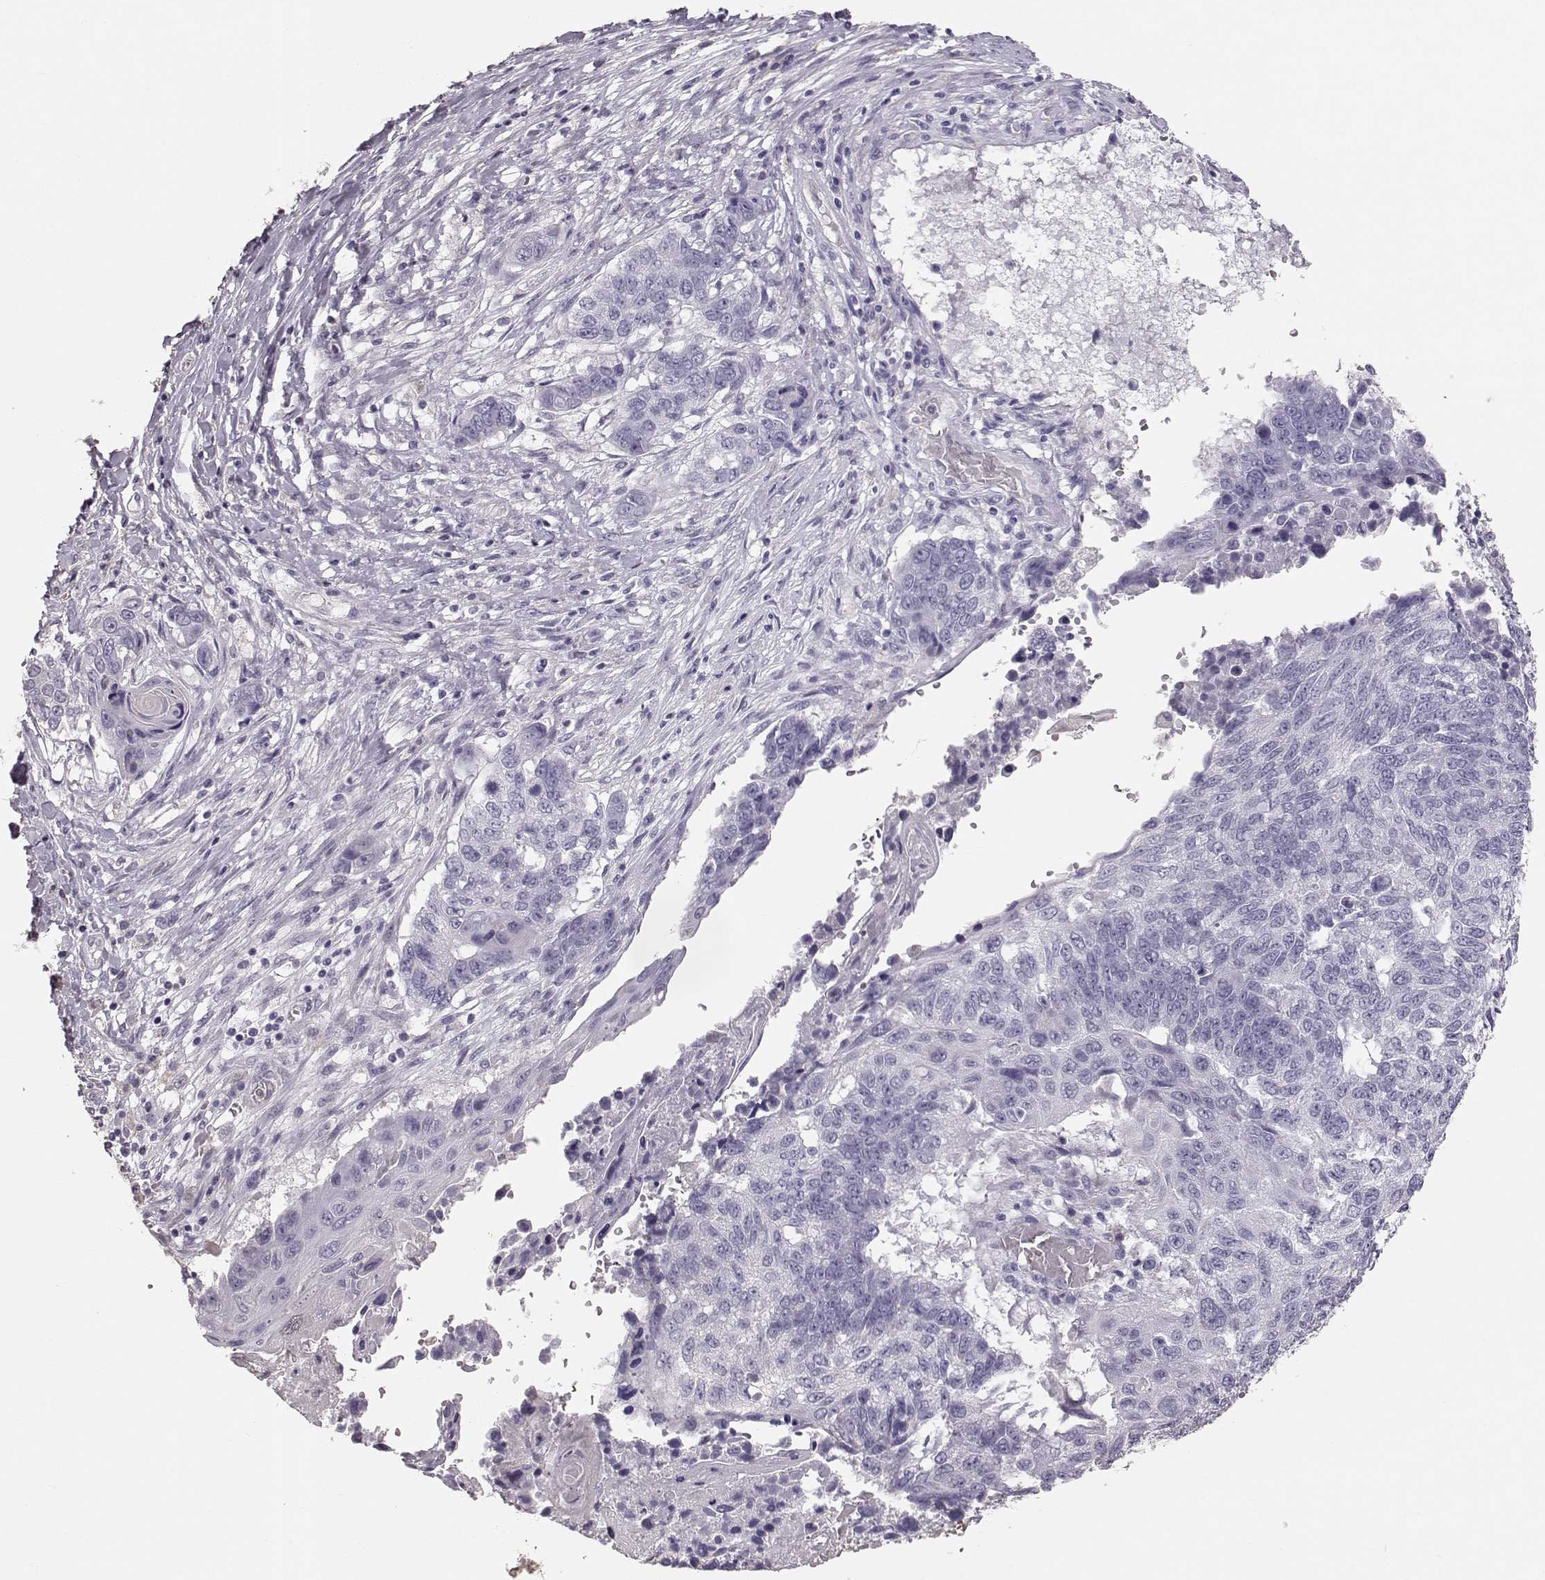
{"staining": {"intensity": "negative", "quantity": "none", "location": "none"}, "tissue": "lung cancer", "cell_type": "Tumor cells", "image_type": "cancer", "snomed": [{"axis": "morphology", "description": "Squamous cell carcinoma, NOS"}, {"axis": "topography", "description": "Lung"}], "caption": "This photomicrograph is of lung squamous cell carcinoma stained with IHC to label a protein in brown with the nuclei are counter-stained blue. There is no positivity in tumor cells.", "gene": "POU1F1", "patient": {"sex": "male", "age": 73}}